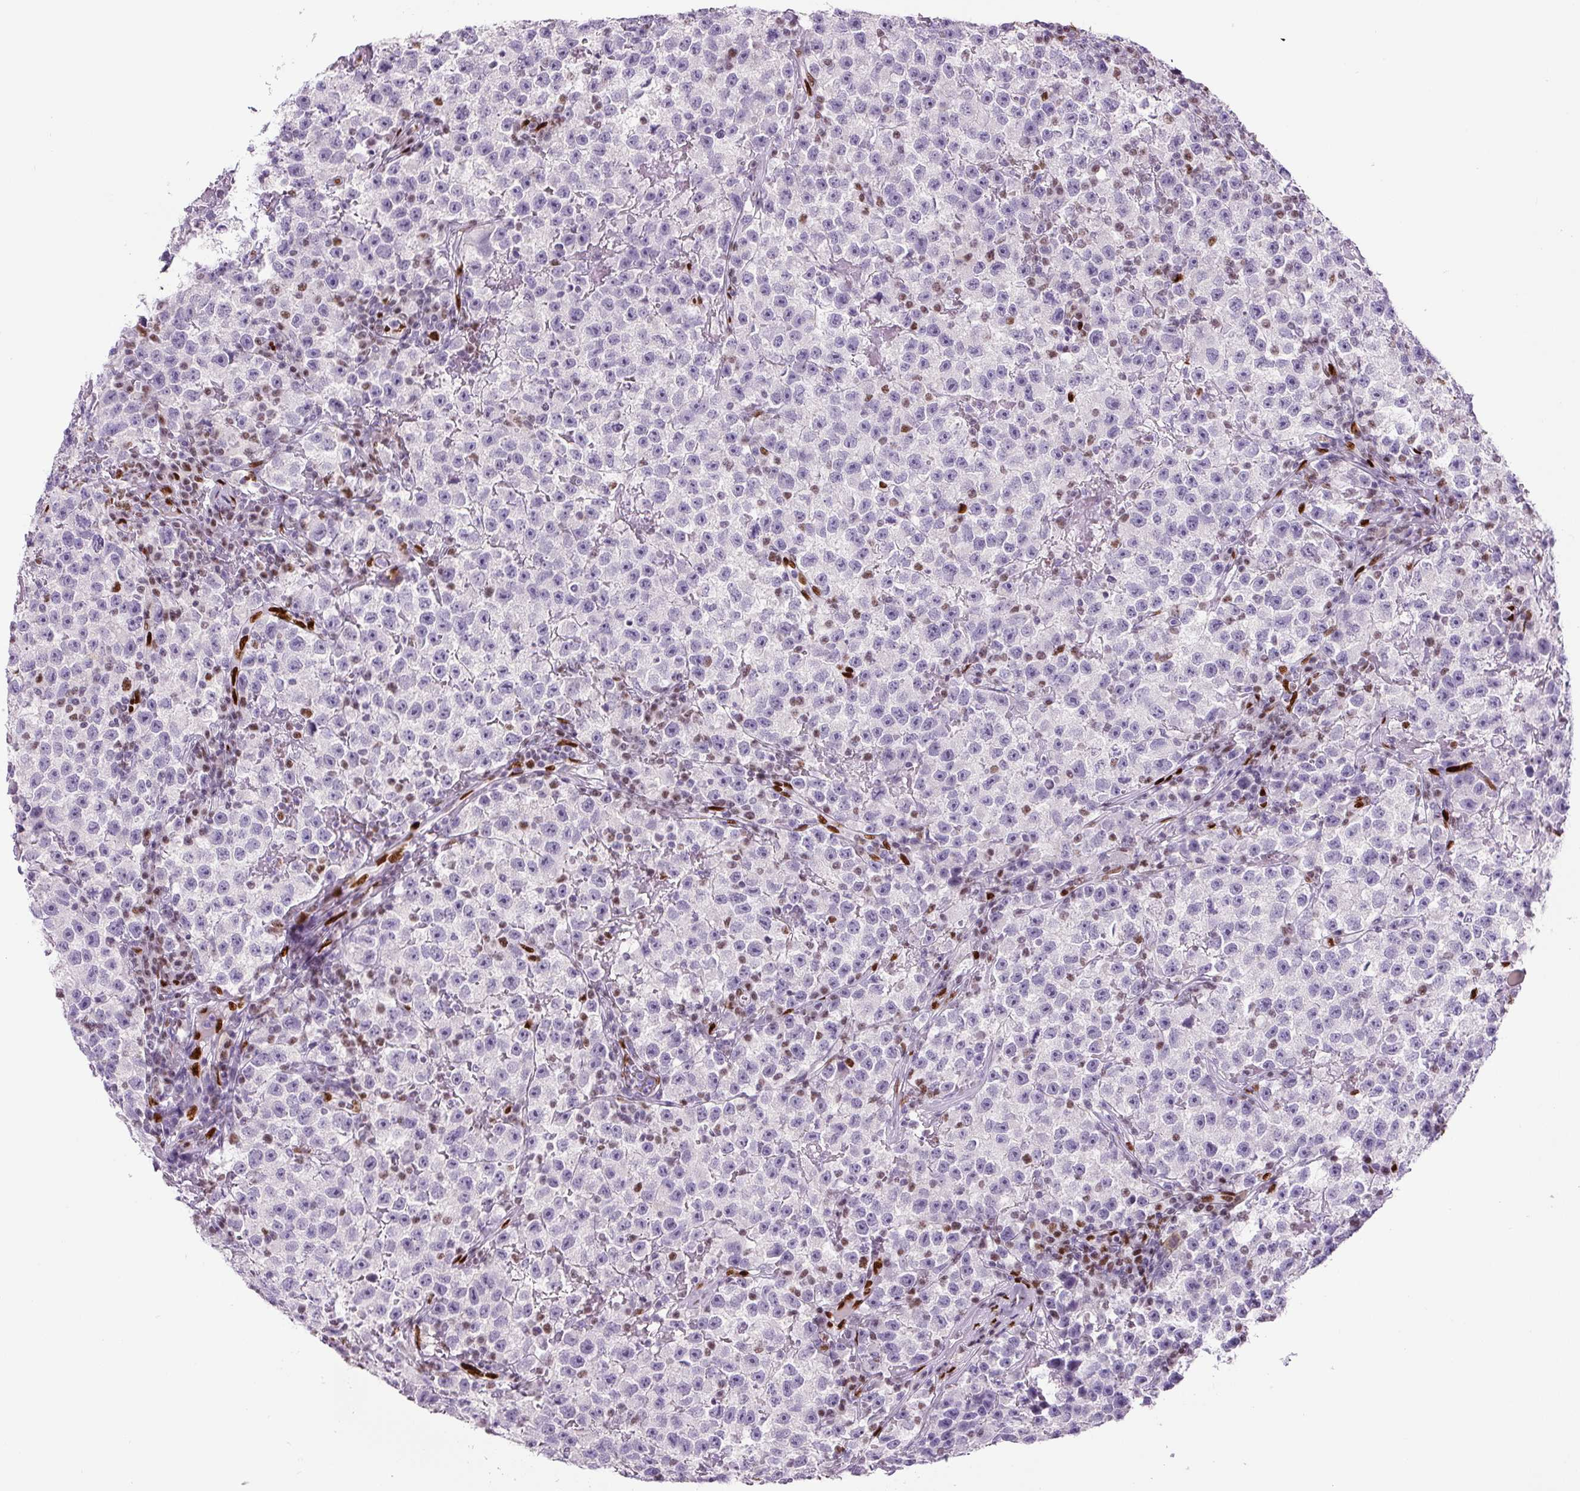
{"staining": {"intensity": "negative", "quantity": "none", "location": "none"}, "tissue": "testis cancer", "cell_type": "Tumor cells", "image_type": "cancer", "snomed": [{"axis": "morphology", "description": "Seminoma, NOS"}, {"axis": "topography", "description": "Testis"}], "caption": "IHC image of seminoma (testis) stained for a protein (brown), which displays no expression in tumor cells.", "gene": "ZEB1", "patient": {"sex": "male", "age": 22}}